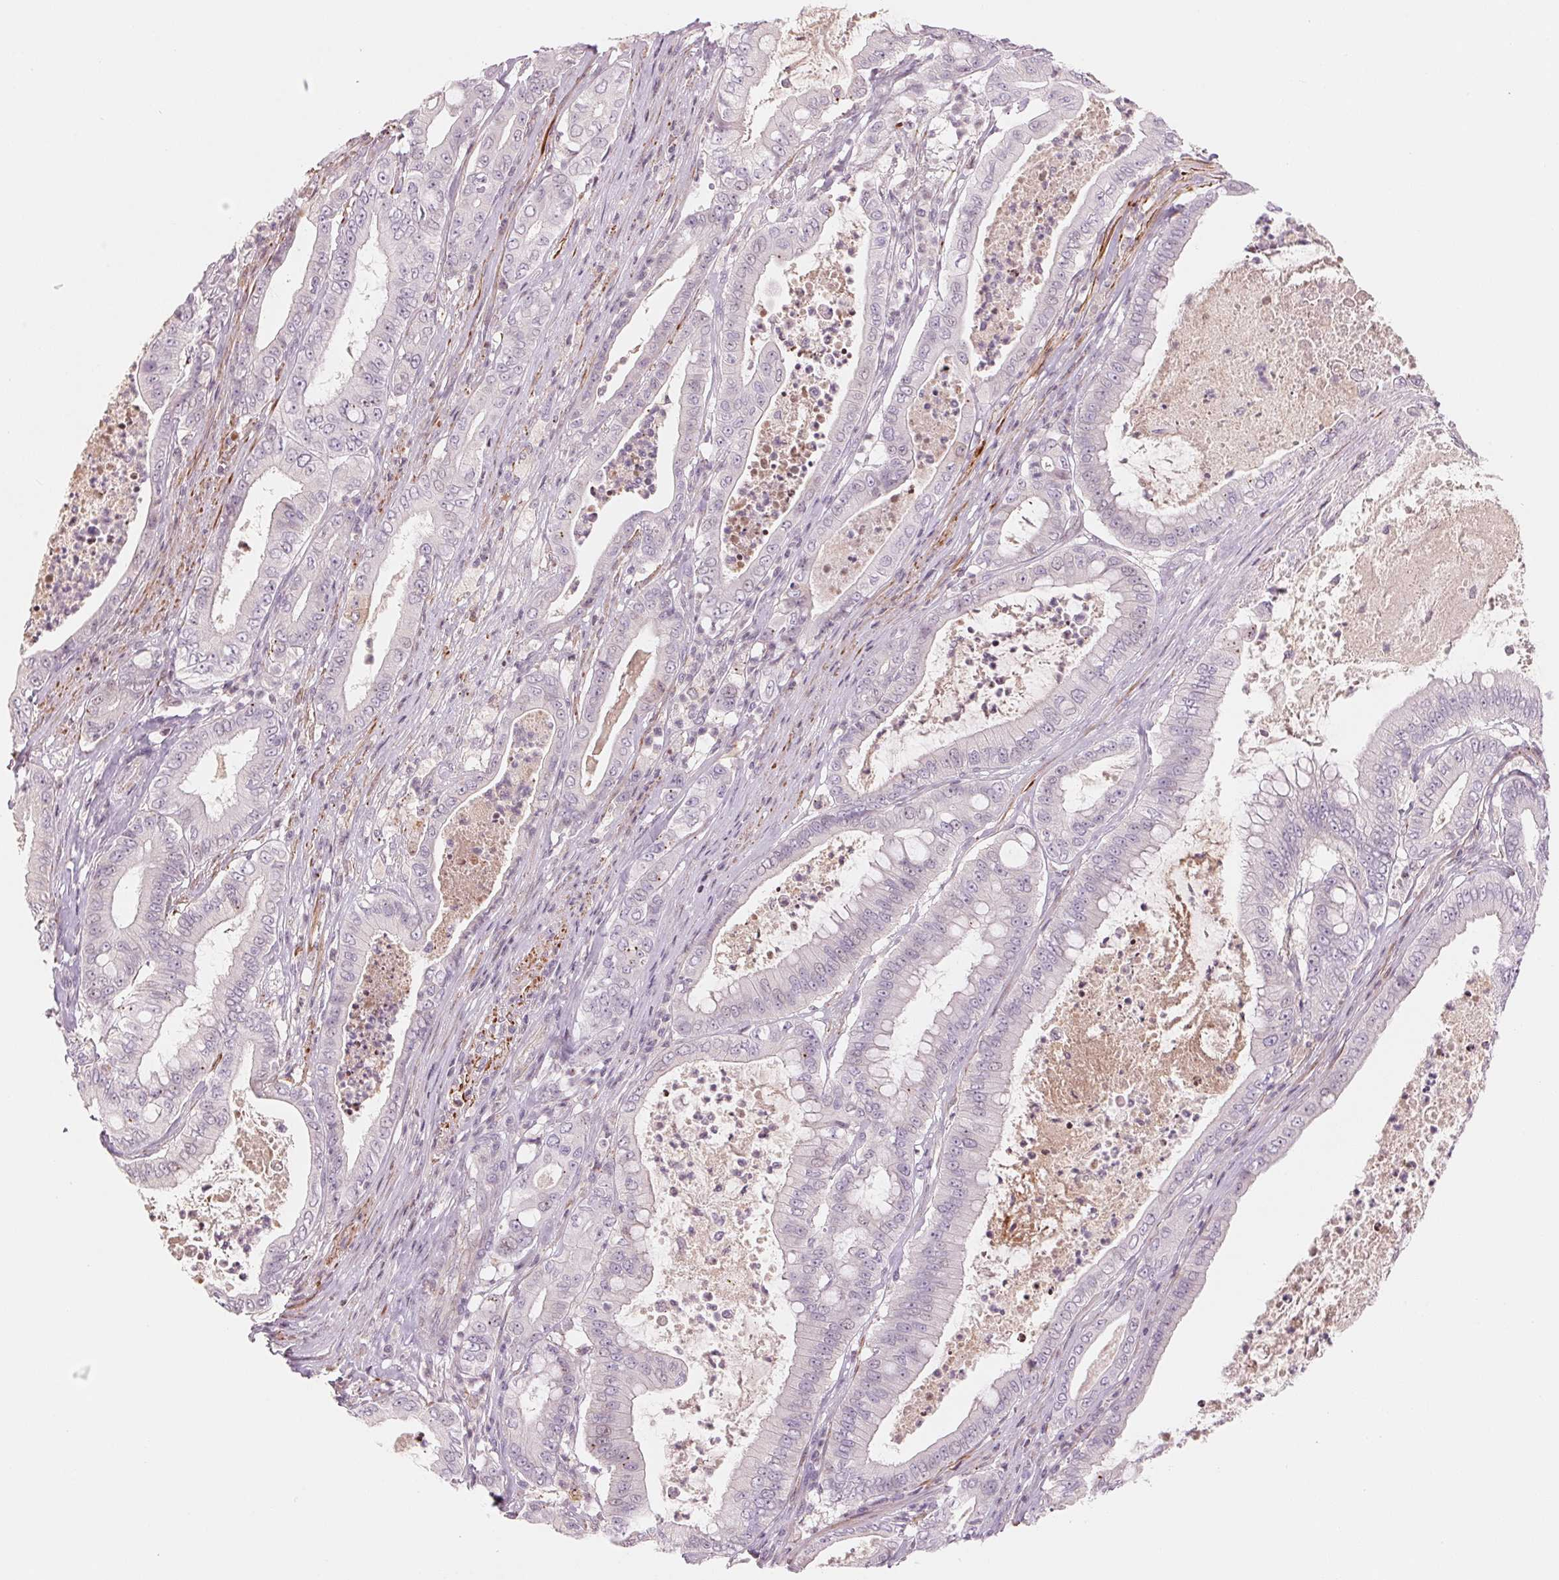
{"staining": {"intensity": "negative", "quantity": "none", "location": "none"}, "tissue": "pancreatic cancer", "cell_type": "Tumor cells", "image_type": "cancer", "snomed": [{"axis": "morphology", "description": "Adenocarcinoma, NOS"}, {"axis": "topography", "description": "Pancreas"}], "caption": "Immunohistochemical staining of human pancreatic adenocarcinoma shows no significant staining in tumor cells. (DAB (3,3'-diaminobenzidine) immunohistochemistry visualized using brightfield microscopy, high magnification).", "gene": "SLC17A4", "patient": {"sex": "male", "age": 71}}